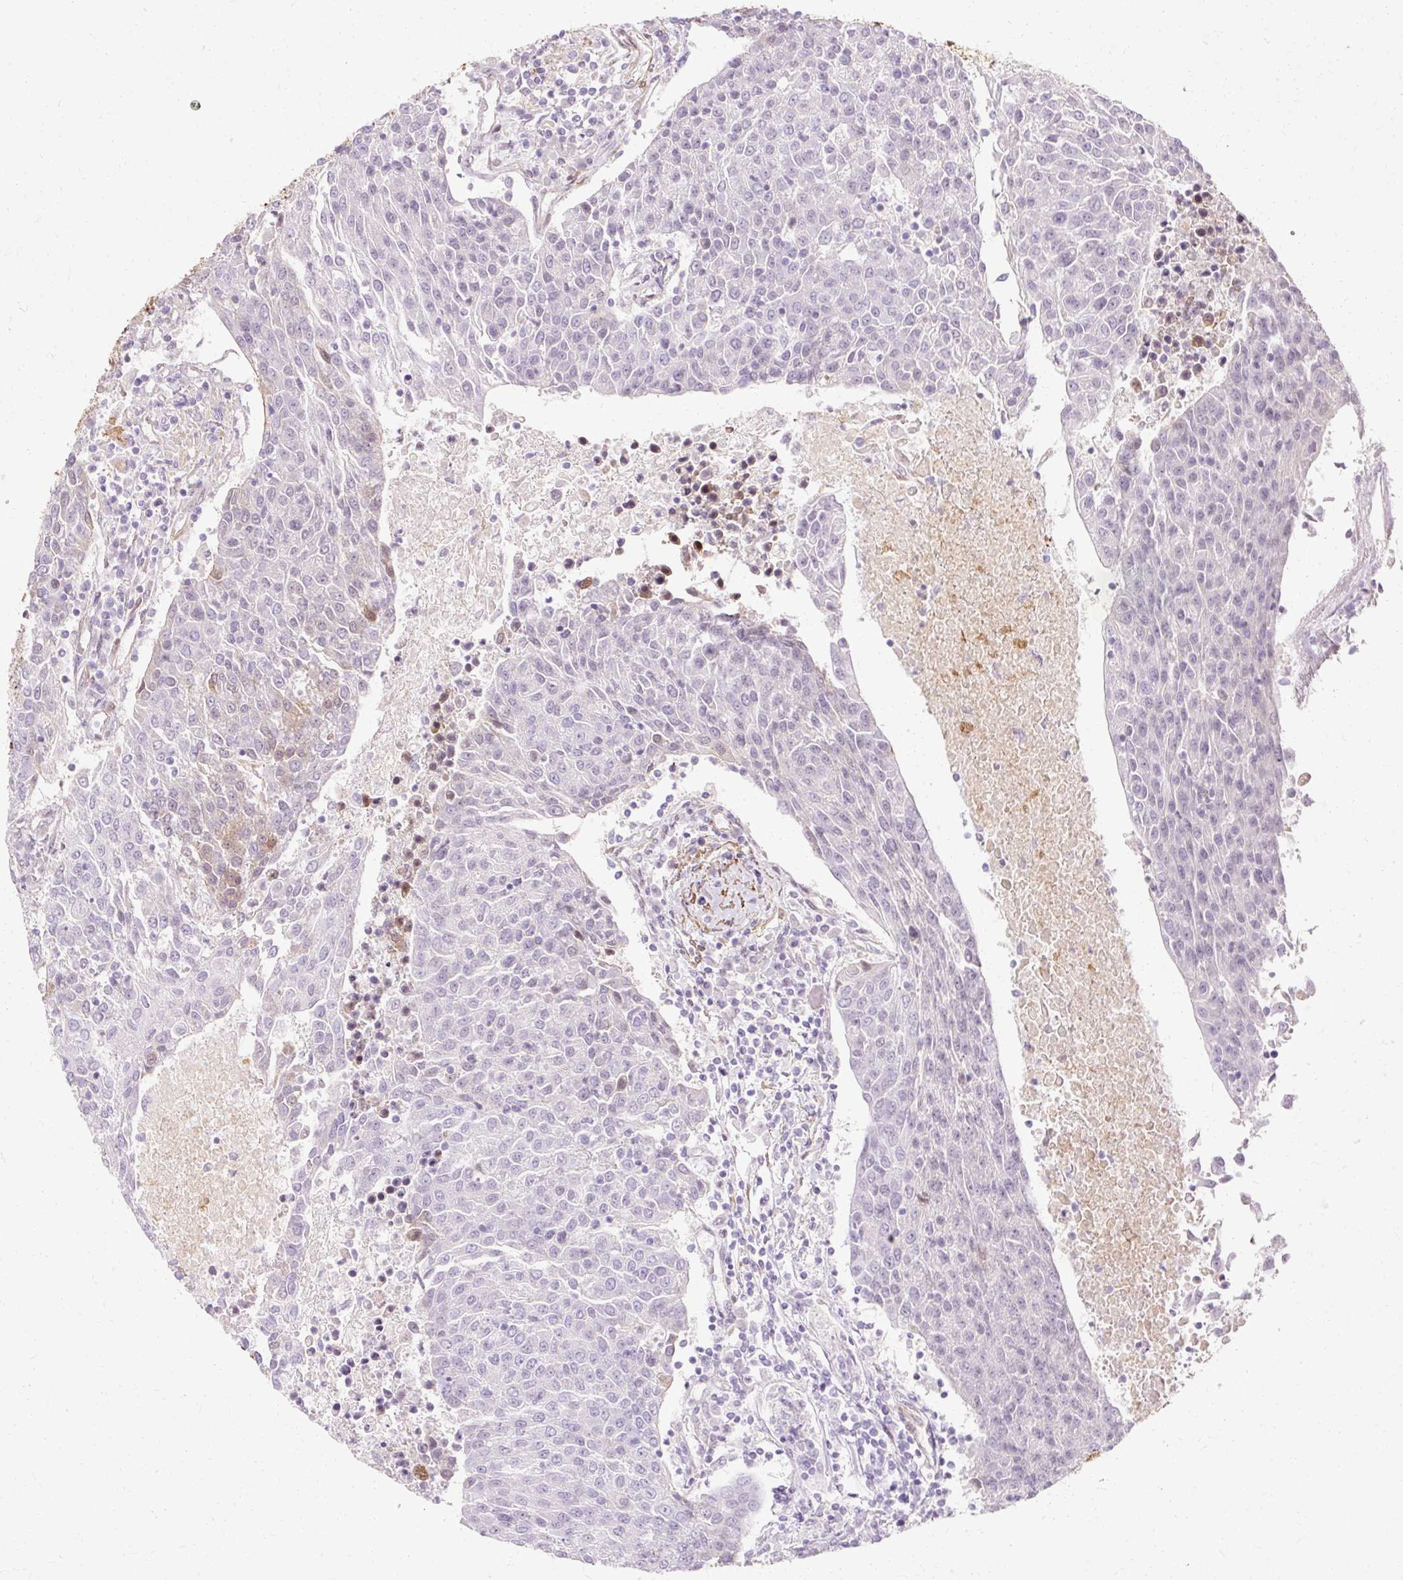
{"staining": {"intensity": "negative", "quantity": "none", "location": "none"}, "tissue": "urothelial cancer", "cell_type": "Tumor cells", "image_type": "cancer", "snomed": [{"axis": "morphology", "description": "Urothelial carcinoma, High grade"}, {"axis": "topography", "description": "Urinary bladder"}], "caption": "The micrograph reveals no significant staining in tumor cells of high-grade urothelial carcinoma.", "gene": "CNN3", "patient": {"sex": "female", "age": 85}}